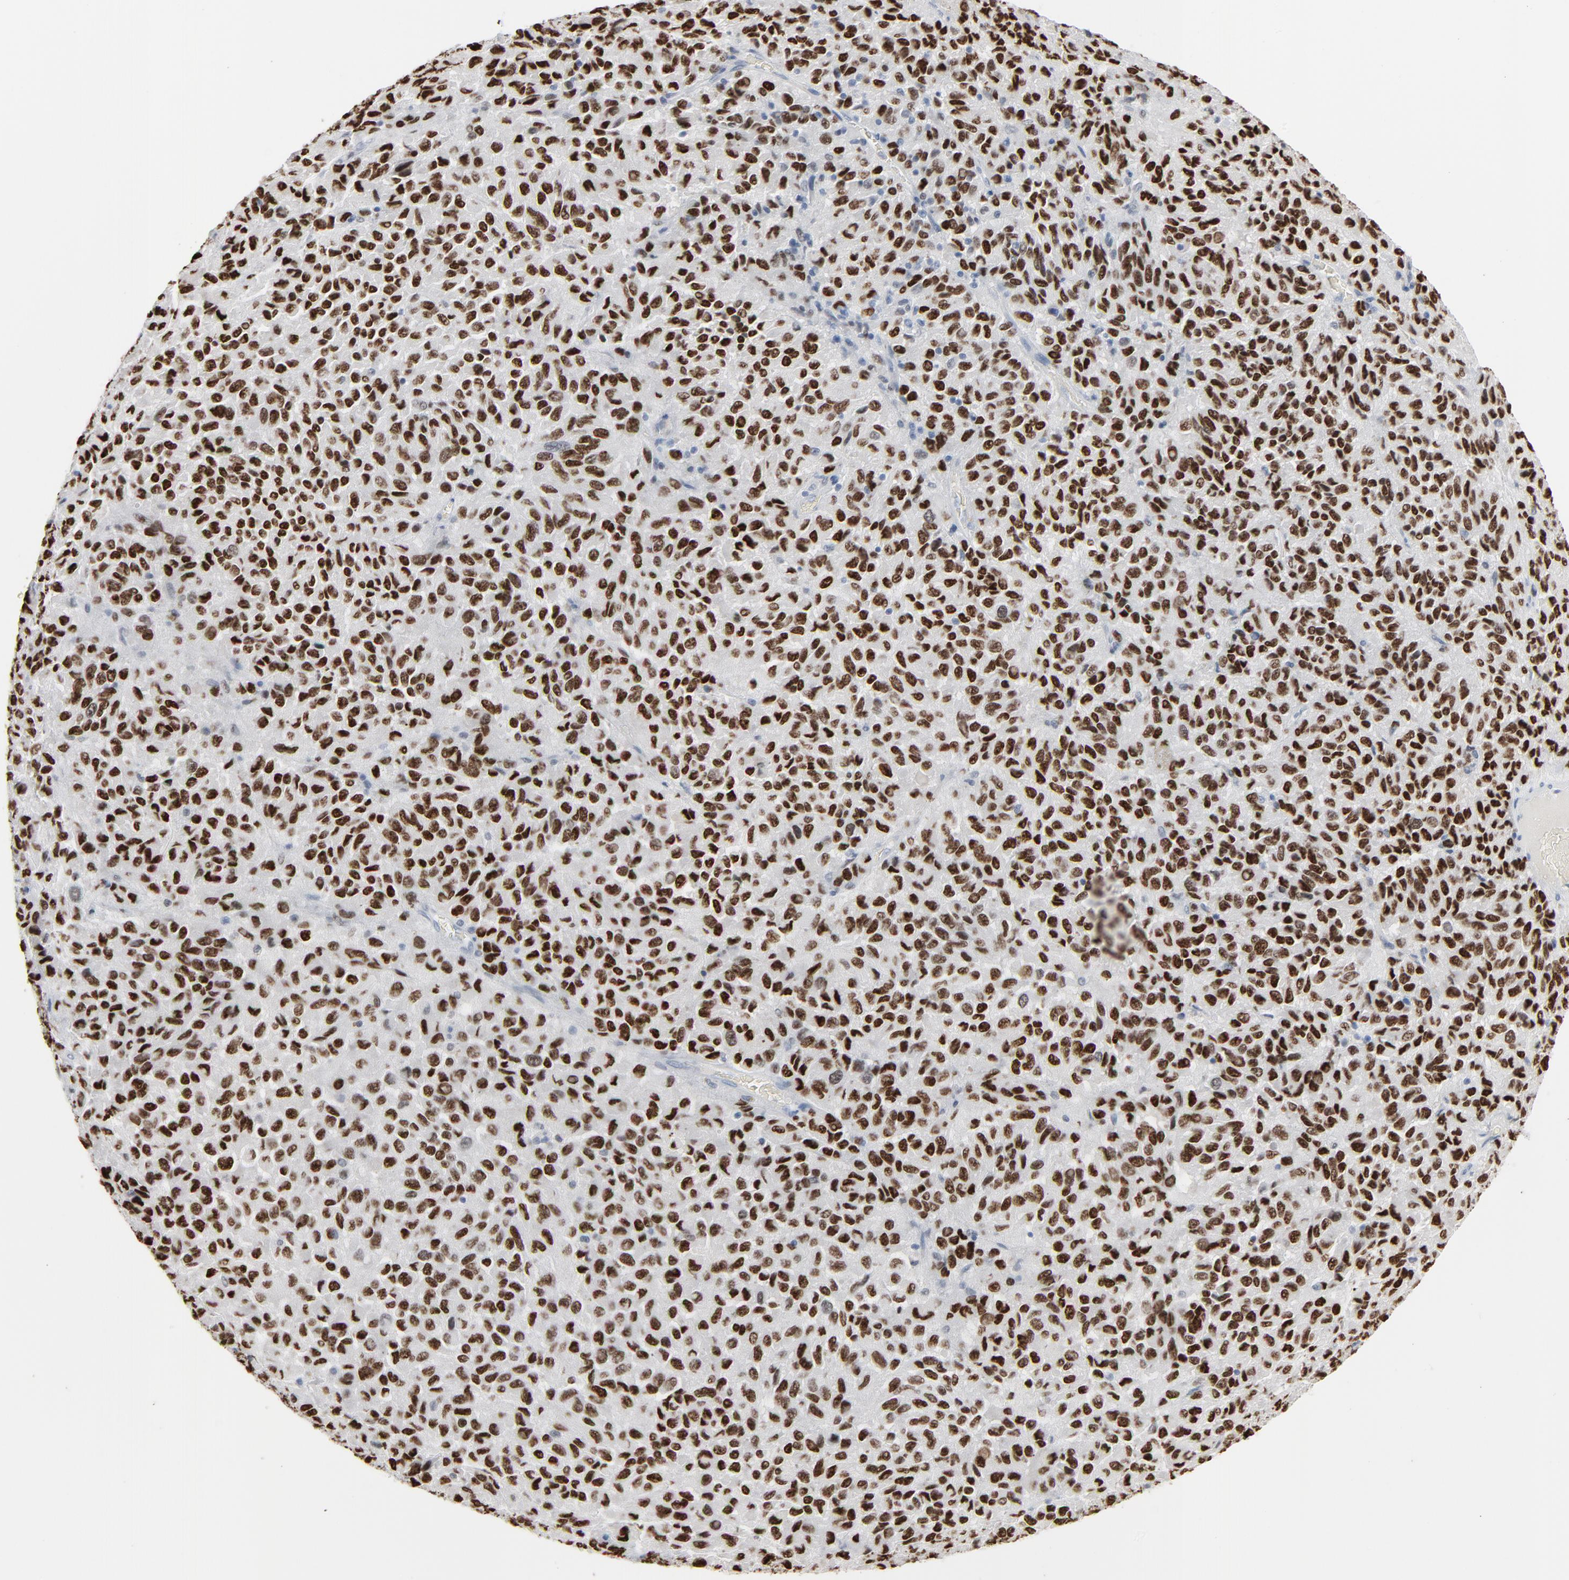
{"staining": {"intensity": "strong", "quantity": ">75%", "location": "nuclear"}, "tissue": "melanoma", "cell_type": "Tumor cells", "image_type": "cancer", "snomed": [{"axis": "morphology", "description": "Malignant melanoma, Metastatic site"}, {"axis": "topography", "description": "Lung"}], "caption": "High-power microscopy captured an immunohistochemistry histopathology image of malignant melanoma (metastatic site), revealing strong nuclear staining in about >75% of tumor cells. The protein of interest is shown in brown color, while the nuclei are stained blue.", "gene": "MITF", "patient": {"sex": "male", "age": 64}}